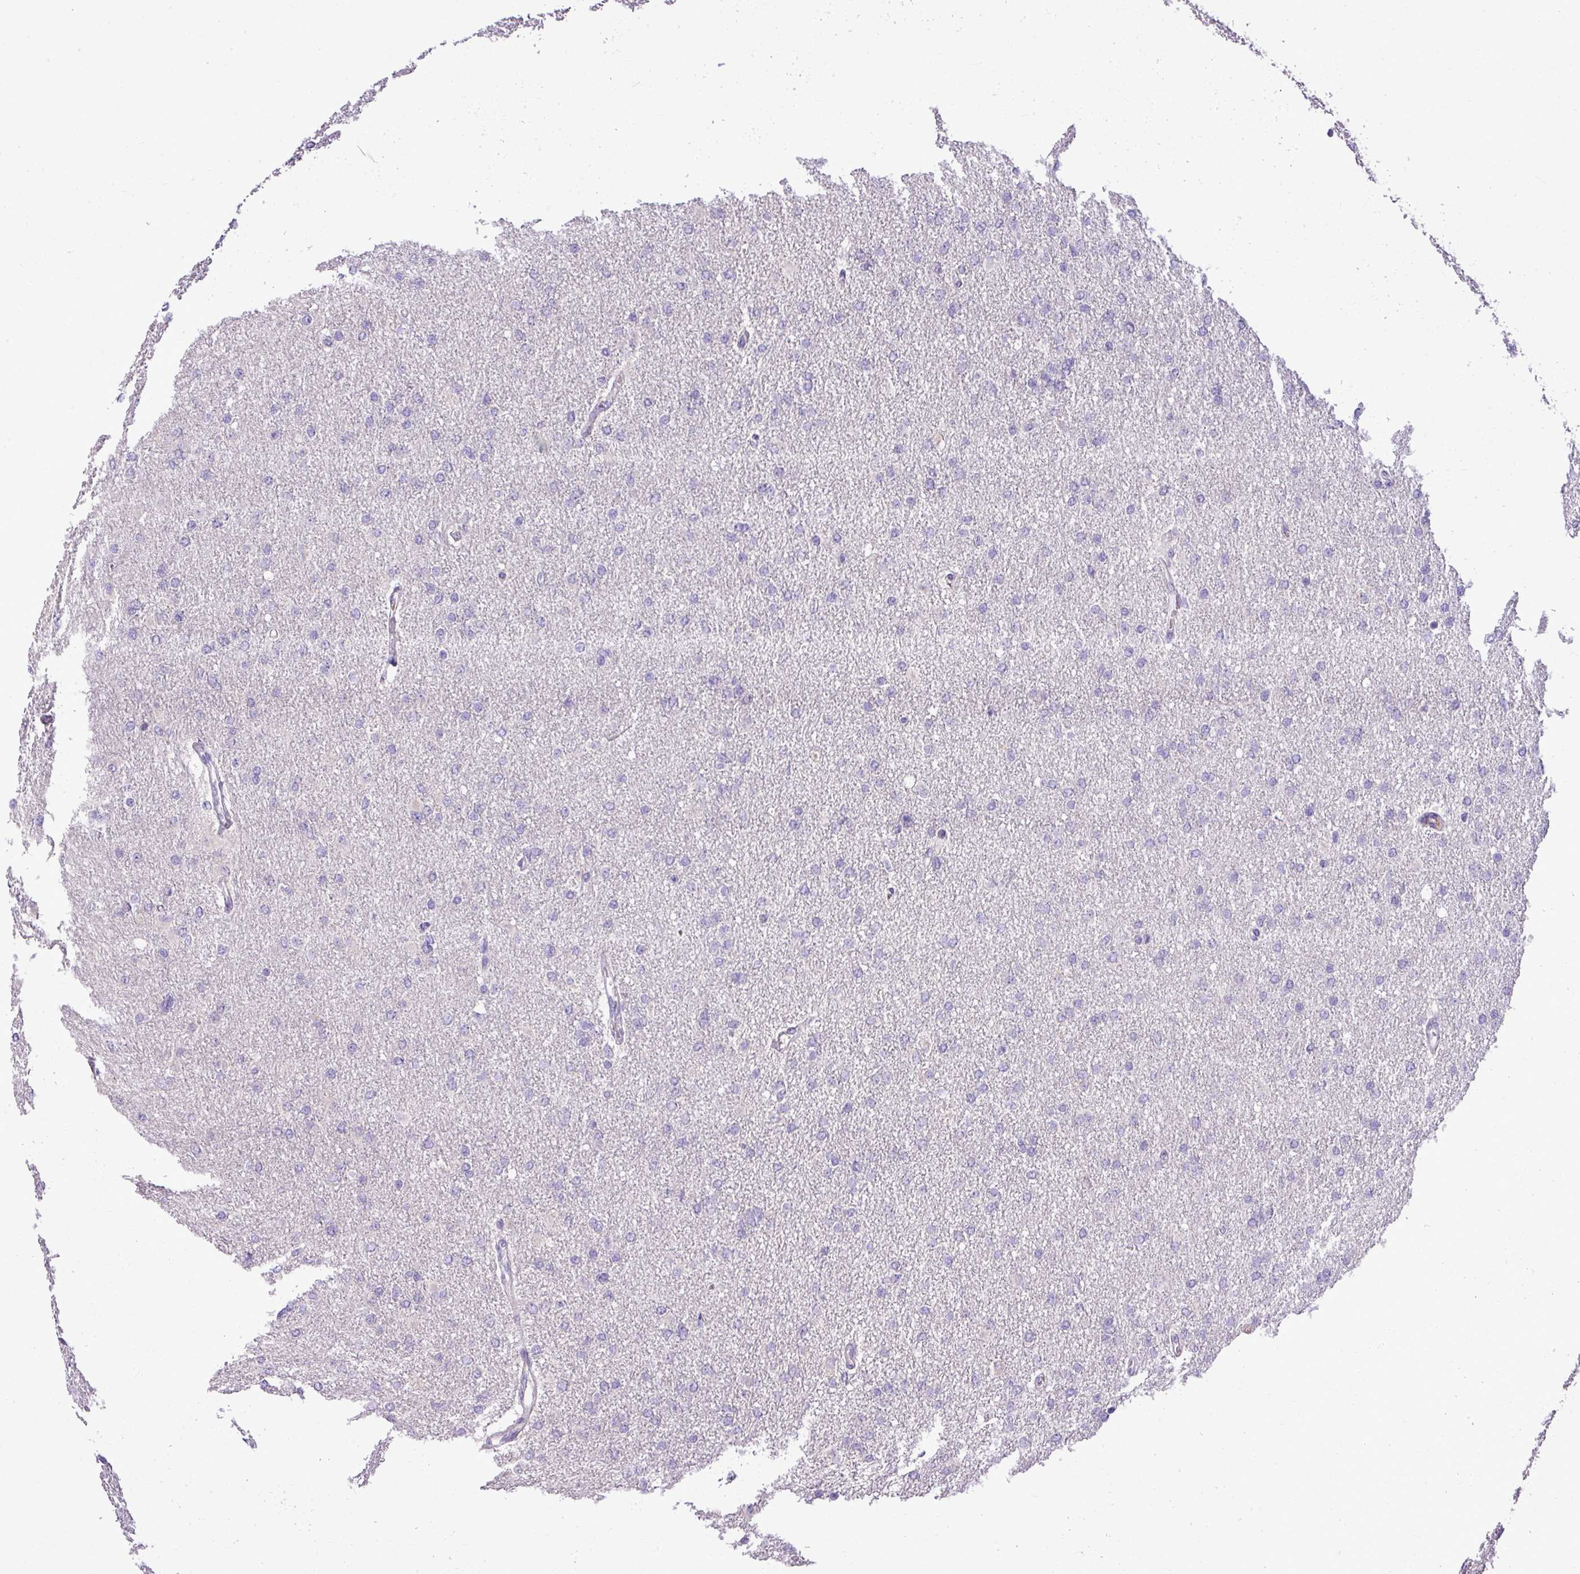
{"staining": {"intensity": "negative", "quantity": "none", "location": "none"}, "tissue": "glioma", "cell_type": "Tumor cells", "image_type": "cancer", "snomed": [{"axis": "morphology", "description": "Glioma, malignant, High grade"}, {"axis": "topography", "description": "Cerebral cortex"}], "caption": "DAB immunohistochemical staining of human malignant glioma (high-grade) exhibits no significant expression in tumor cells.", "gene": "IL17A", "patient": {"sex": "female", "age": 36}}